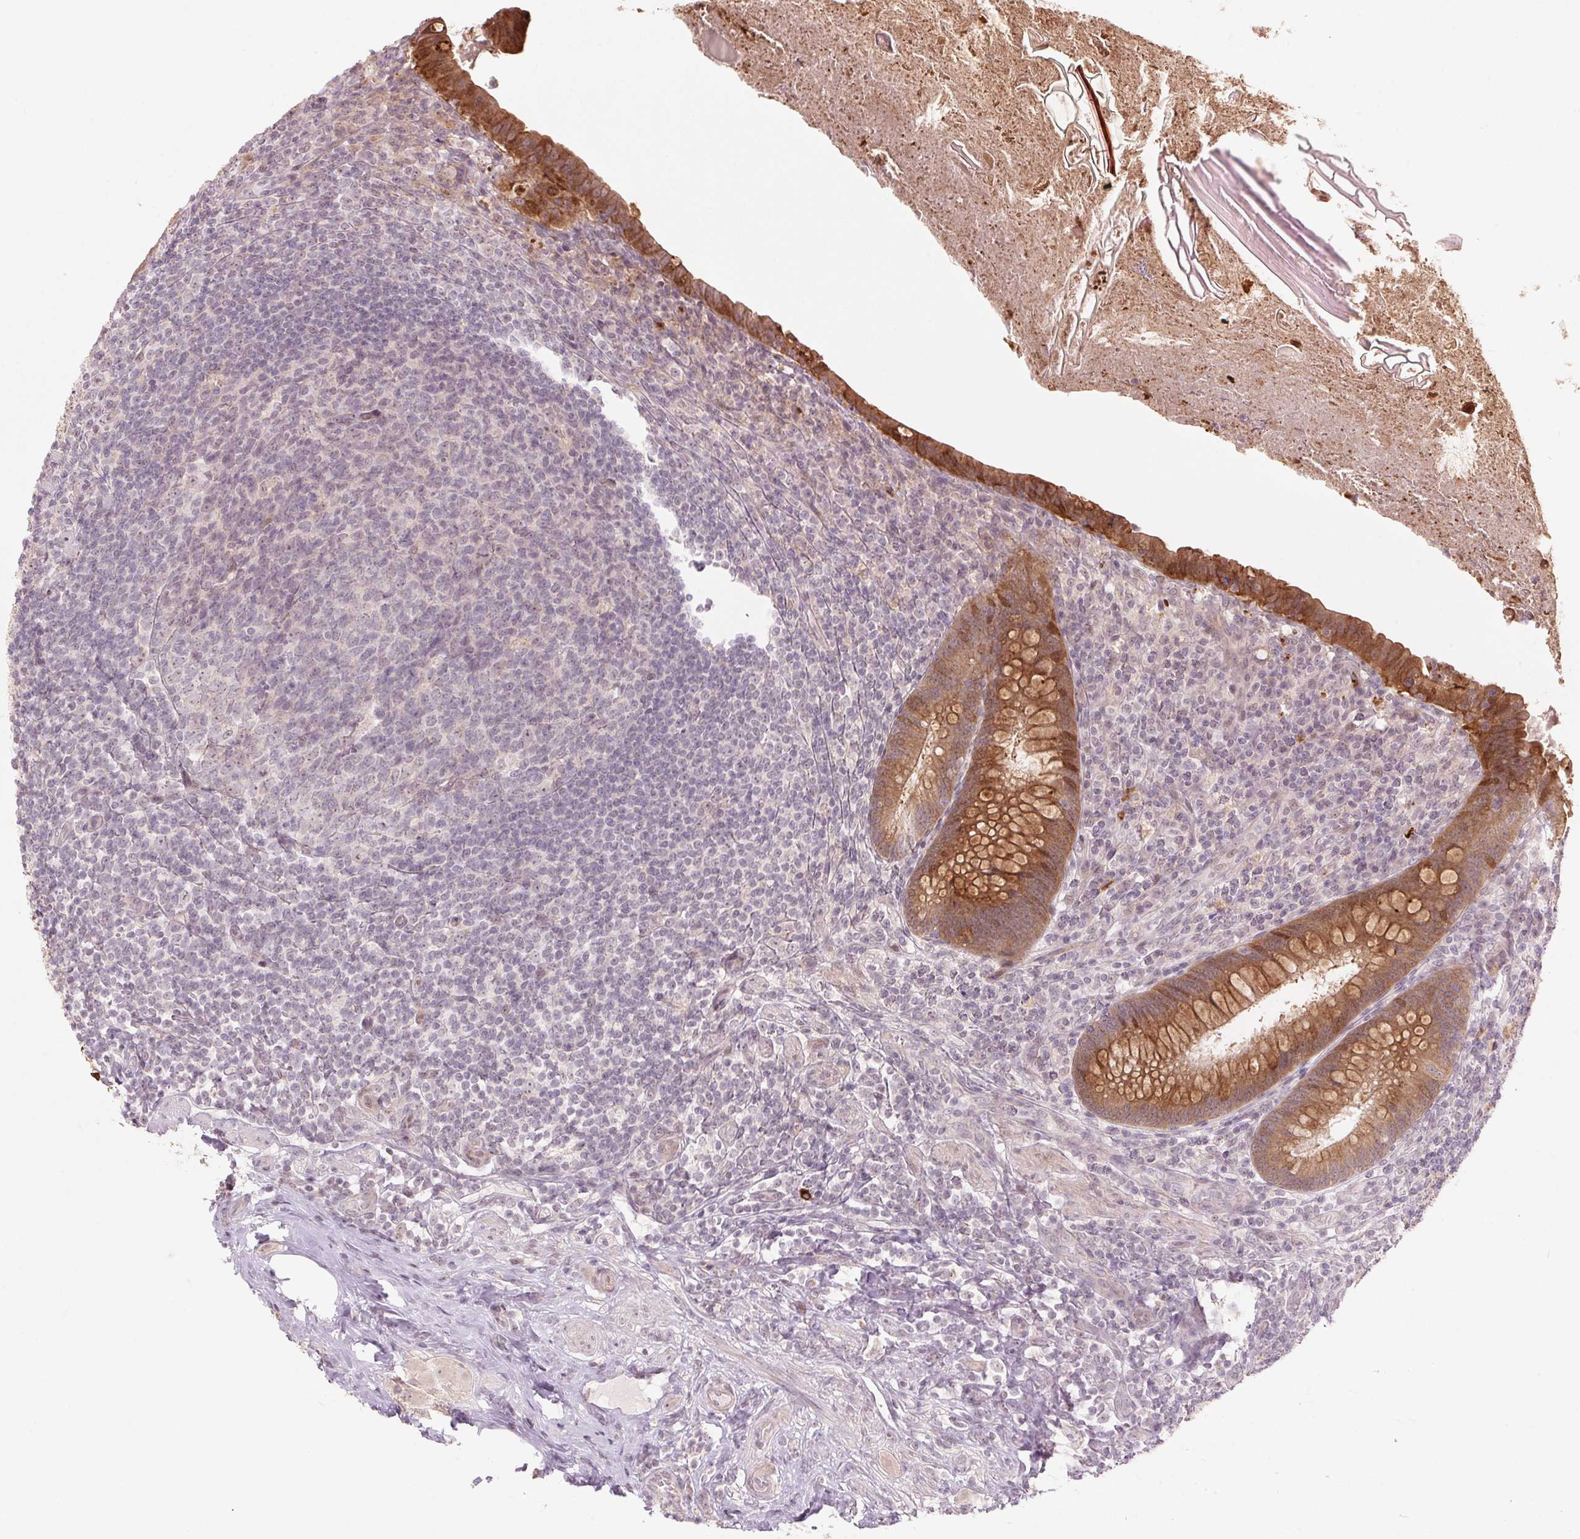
{"staining": {"intensity": "moderate", "quantity": ">75%", "location": "cytoplasmic/membranous"}, "tissue": "appendix", "cell_type": "Glandular cells", "image_type": "normal", "snomed": [{"axis": "morphology", "description": "Normal tissue, NOS"}, {"axis": "topography", "description": "Appendix"}], "caption": "Brown immunohistochemical staining in unremarkable human appendix demonstrates moderate cytoplasmic/membranous expression in approximately >75% of glandular cells.", "gene": "TMED6", "patient": {"sex": "male", "age": 47}}